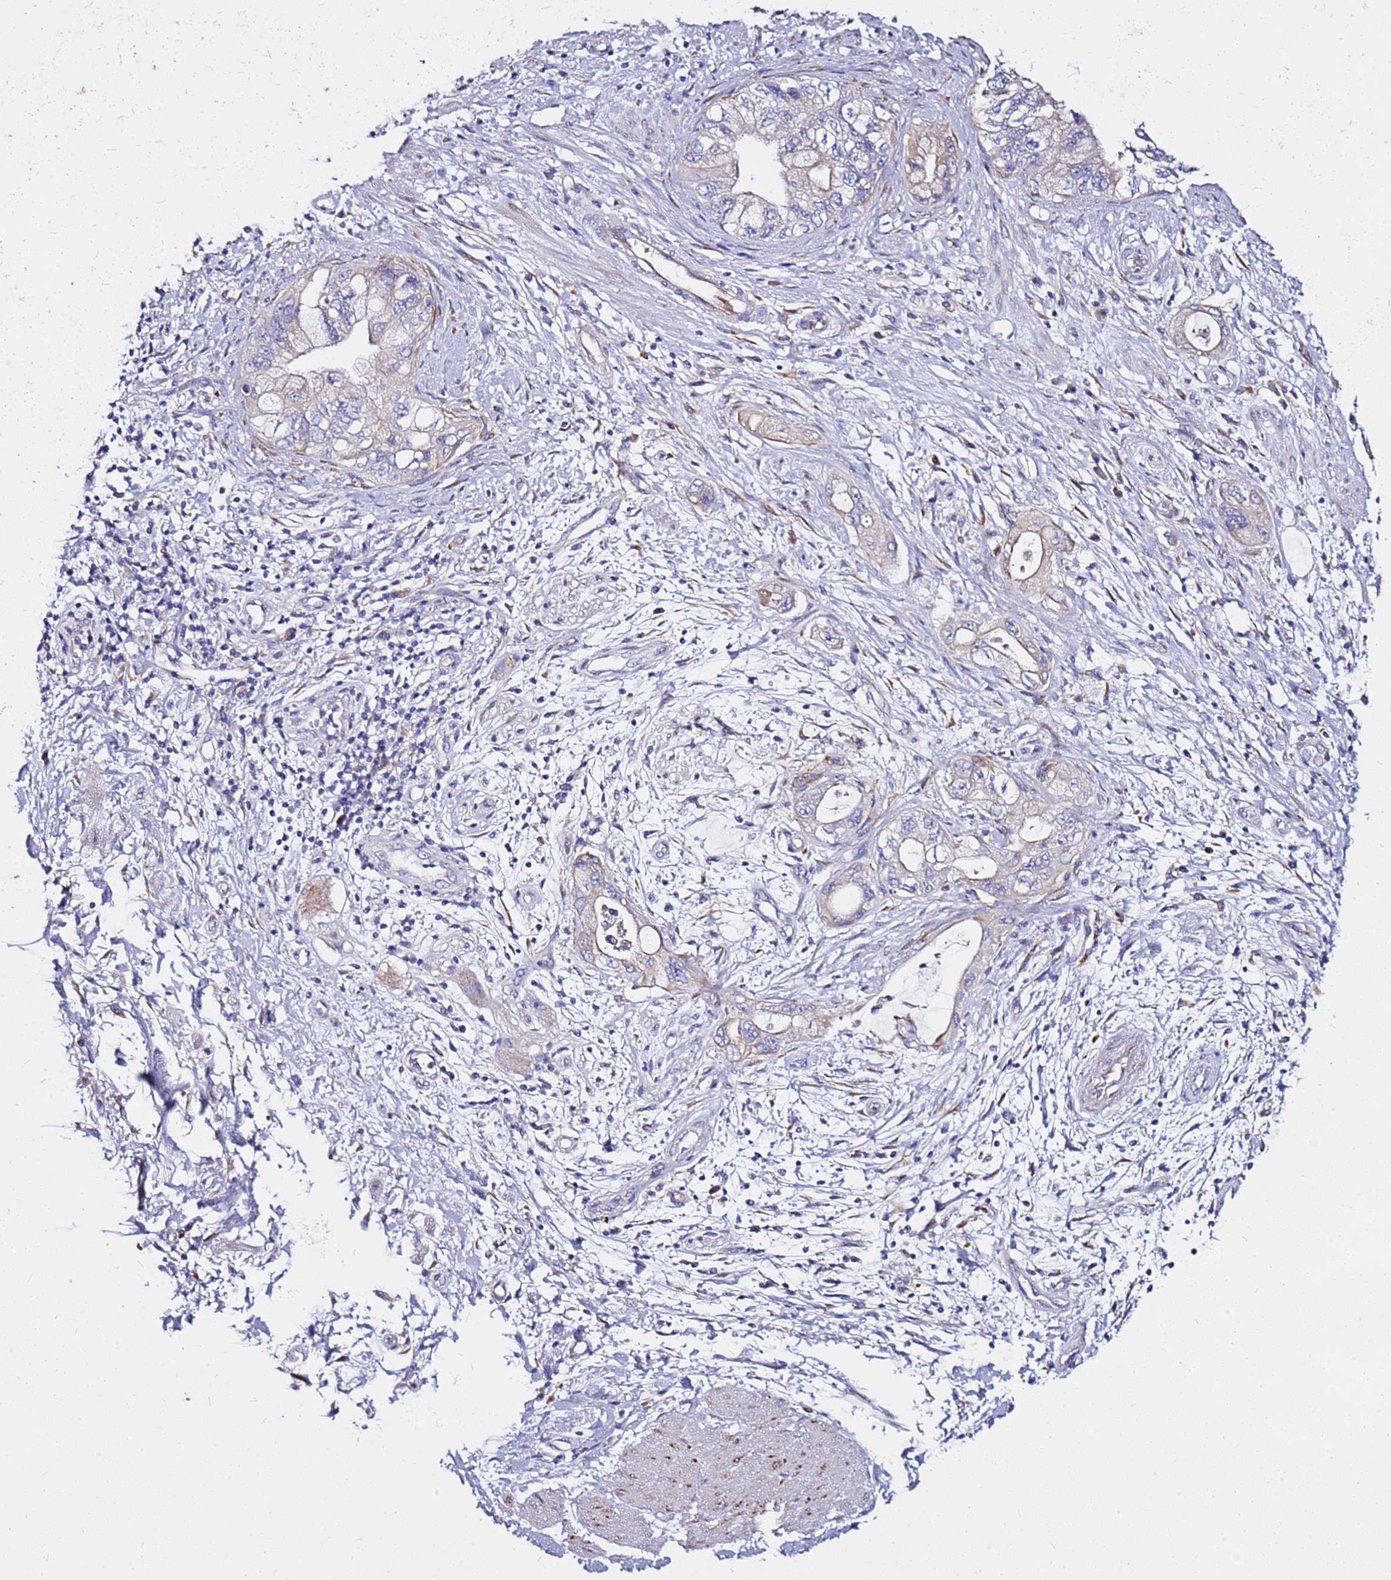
{"staining": {"intensity": "weak", "quantity": "<25%", "location": "cytoplasmic/membranous"}, "tissue": "pancreatic cancer", "cell_type": "Tumor cells", "image_type": "cancer", "snomed": [{"axis": "morphology", "description": "Adenocarcinoma, NOS"}, {"axis": "topography", "description": "Pancreas"}], "caption": "Micrograph shows no significant protein staining in tumor cells of pancreatic cancer.", "gene": "CASD1", "patient": {"sex": "female", "age": 73}}